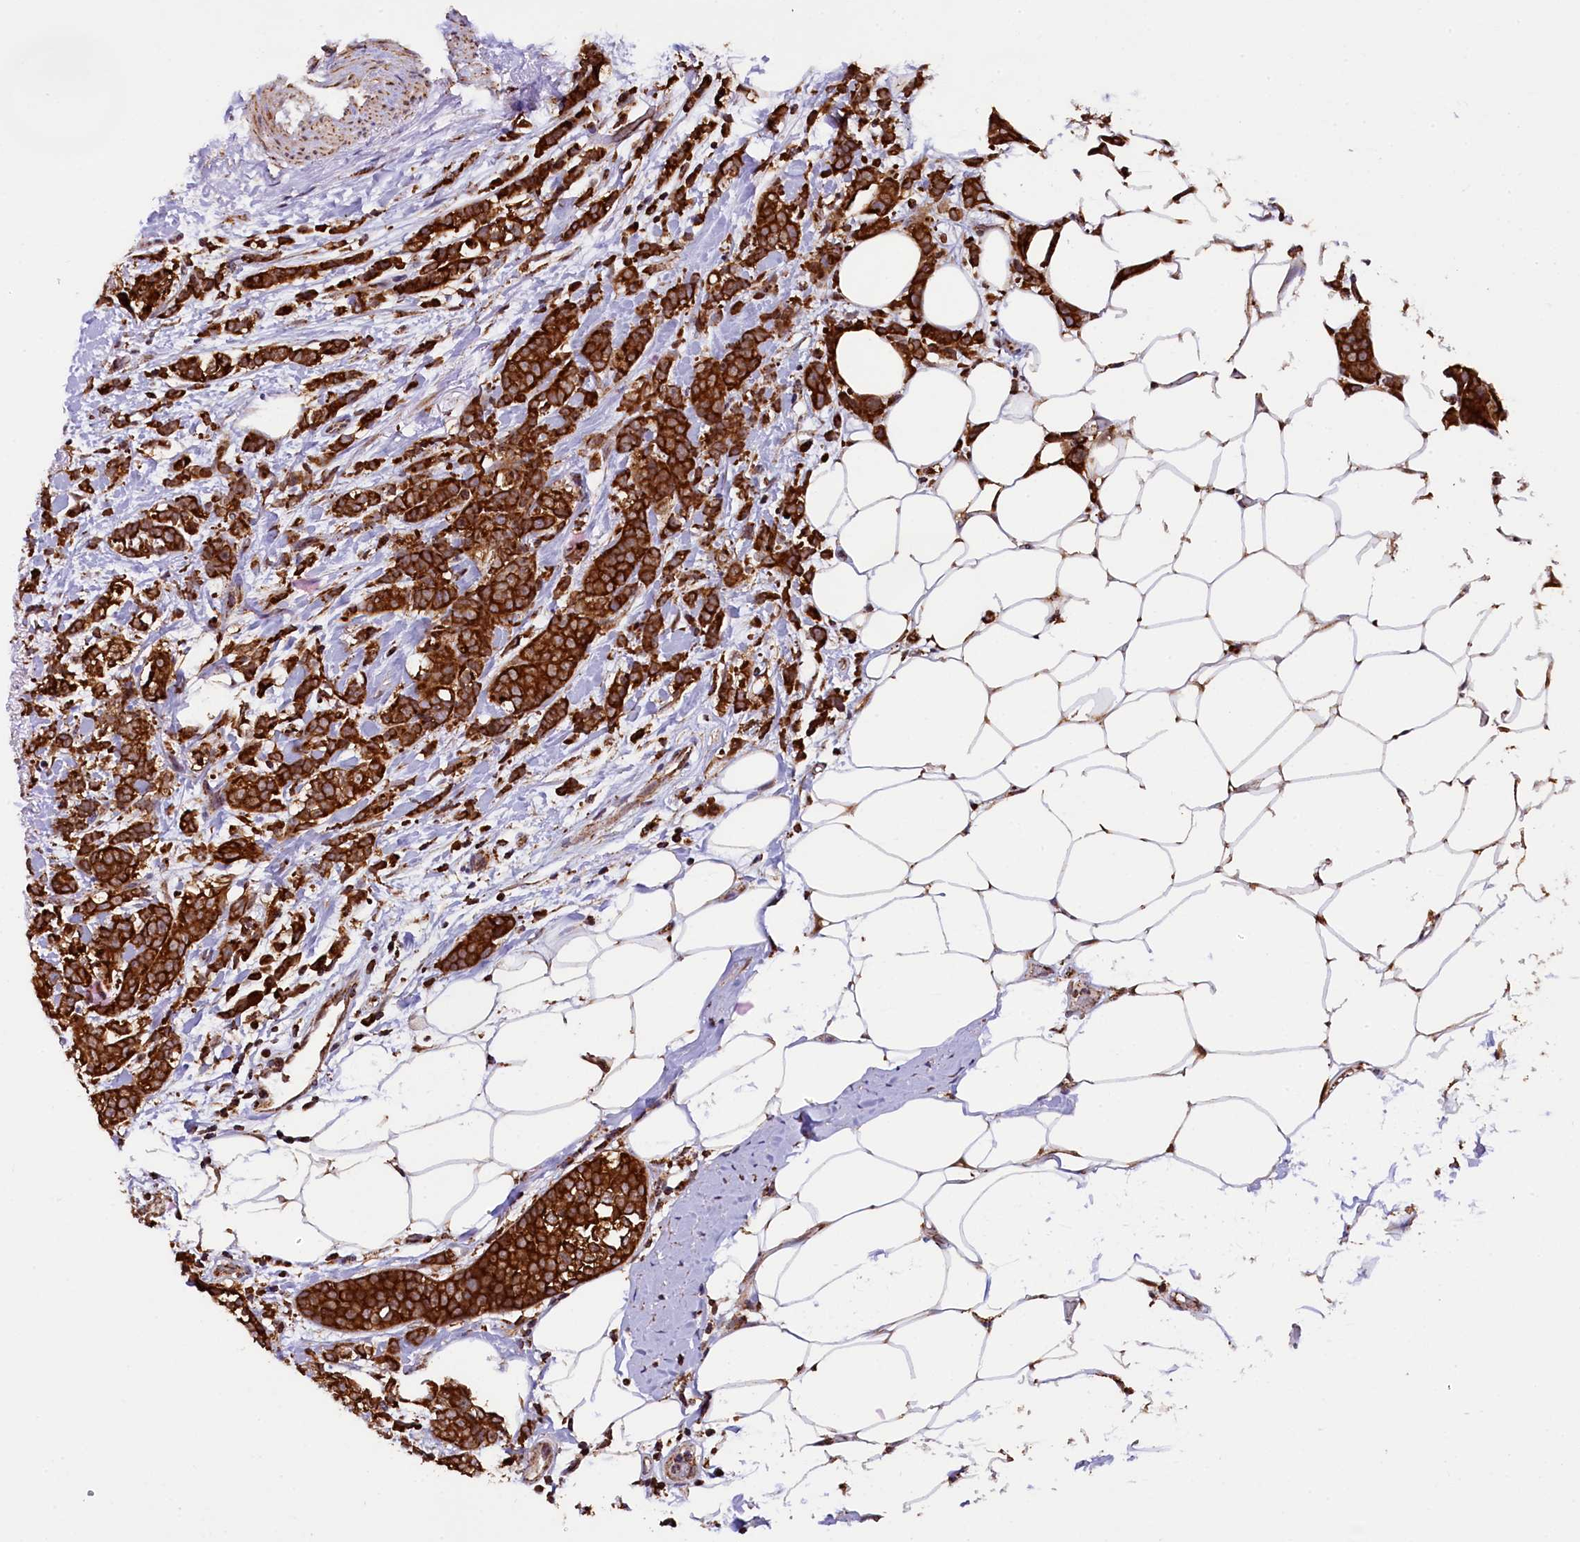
{"staining": {"intensity": "strong", "quantity": ">75%", "location": "cytoplasmic/membranous"}, "tissue": "breast cancer", "cell_type": "Tumor cells", "image_type": "cancer", "snomed": [{"axis": "morphology", "description": "Lobular carcinoma"}, {"axis": "topography", "description": "Breast"}], "caption": "Tumor cells exhibit strong cytoplasmic/membranous expression in approximately >75% of cells in breast cancer.", "gene": "KLC2", "patient": {"sex": "female", "age": 58}}